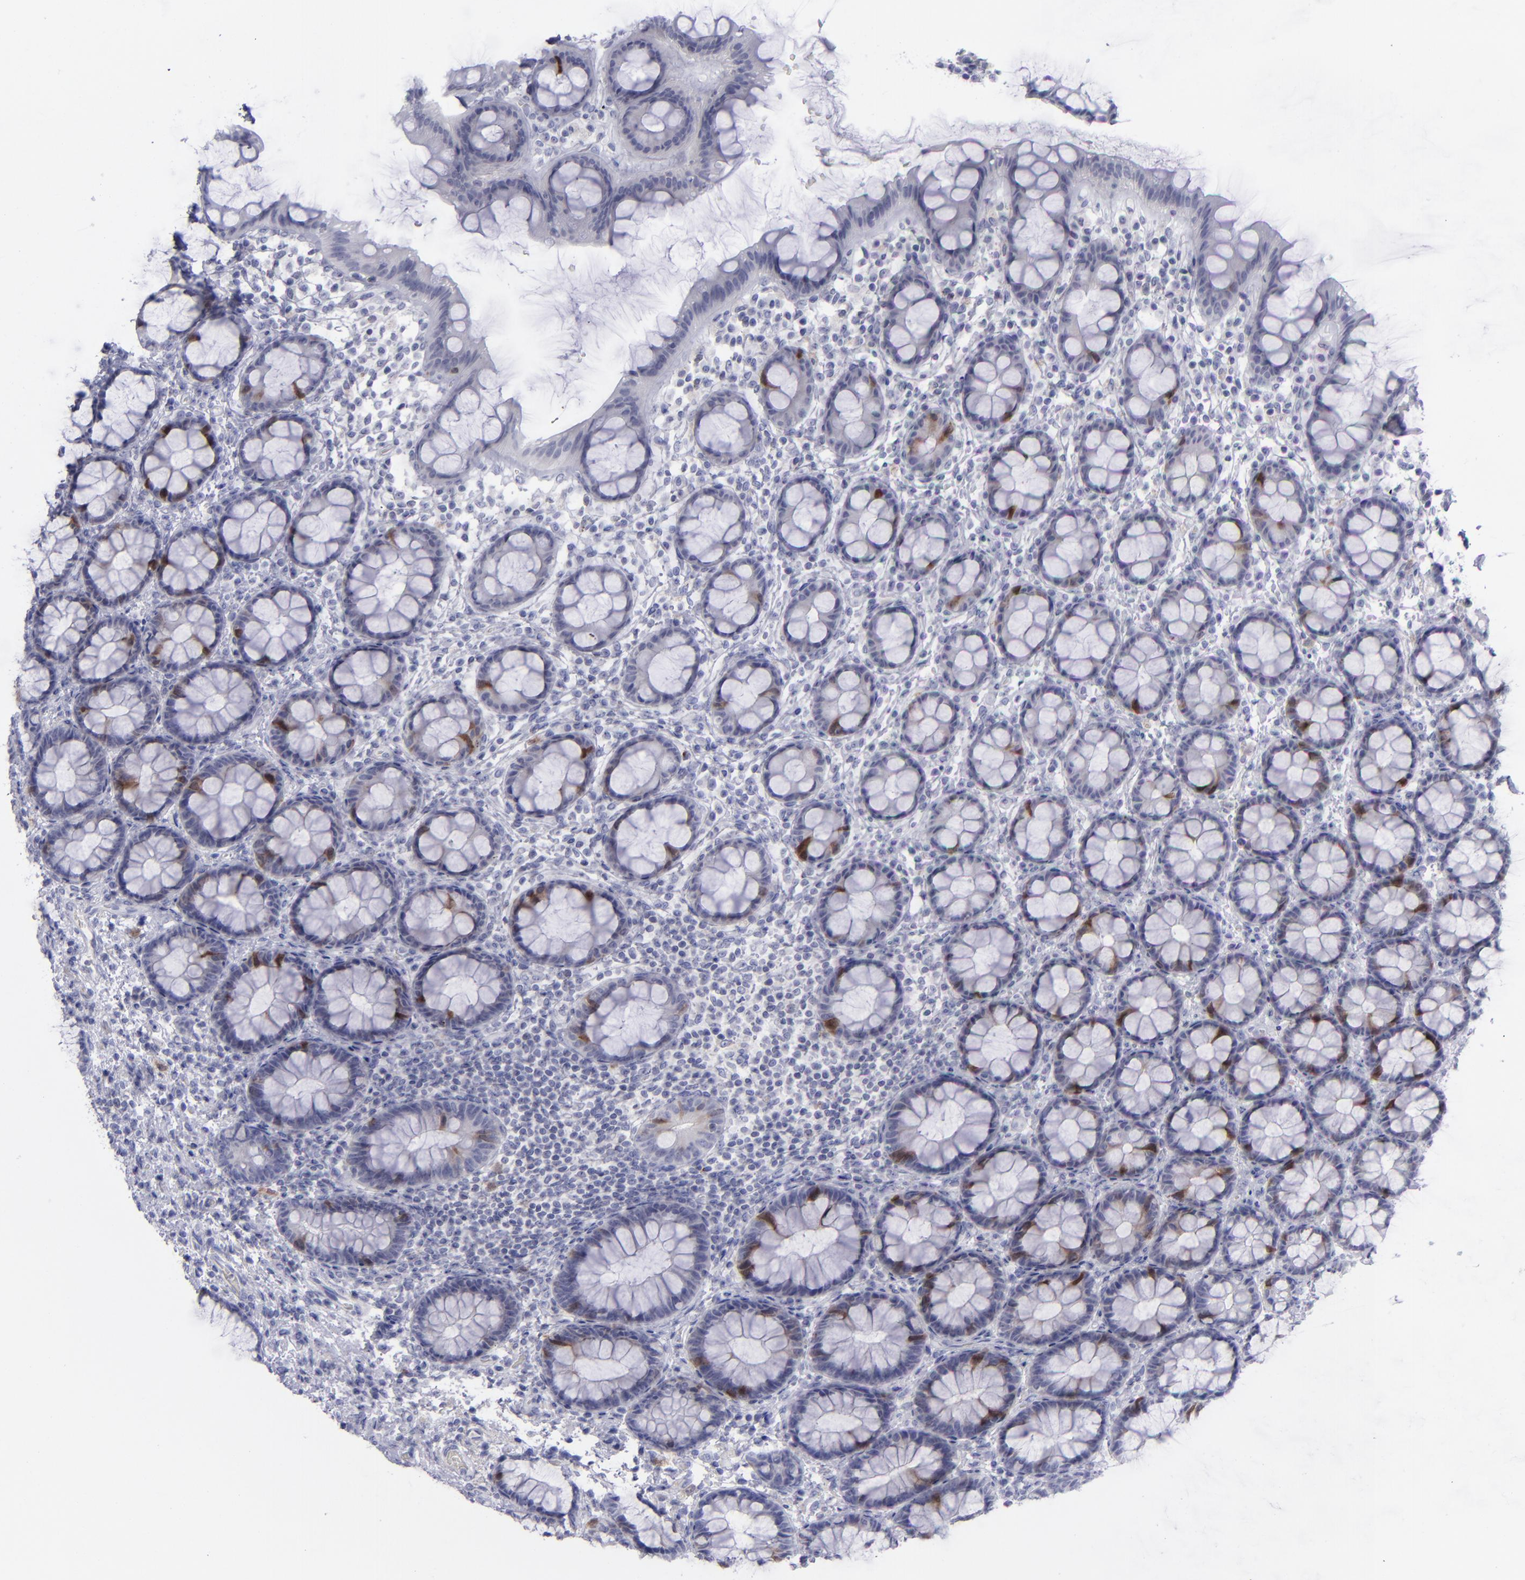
{"staining": {"intensity": "moderate", "quantity": "<25%", "location": "cytoplasmic/membranous,nuclear"}, "tissue": "rectum", "cell_type": "Glandular cells", "image_type": "normal", "snomed": [{"axis": "morphology", "description": "Normal tissue, NOS"}, {"axis": "topography", "description": "Rectum"}], "caption": "Immunohistochemistry (IHC) (DAB (3,3'-diaminobenzidine)) staining of unremarkable human rectum shows moderate cytoplasmic/membranous,nuclear protein expression in approximately <25% of glandular cells. The staining was performed using DAB (3,3'-diaminobenzidine), with brown indicating positive protein expression. Nuclei are stained blue with hematoxylin.", "gene": "AURKA", "patient": {"sex": "male", "age": 92}}